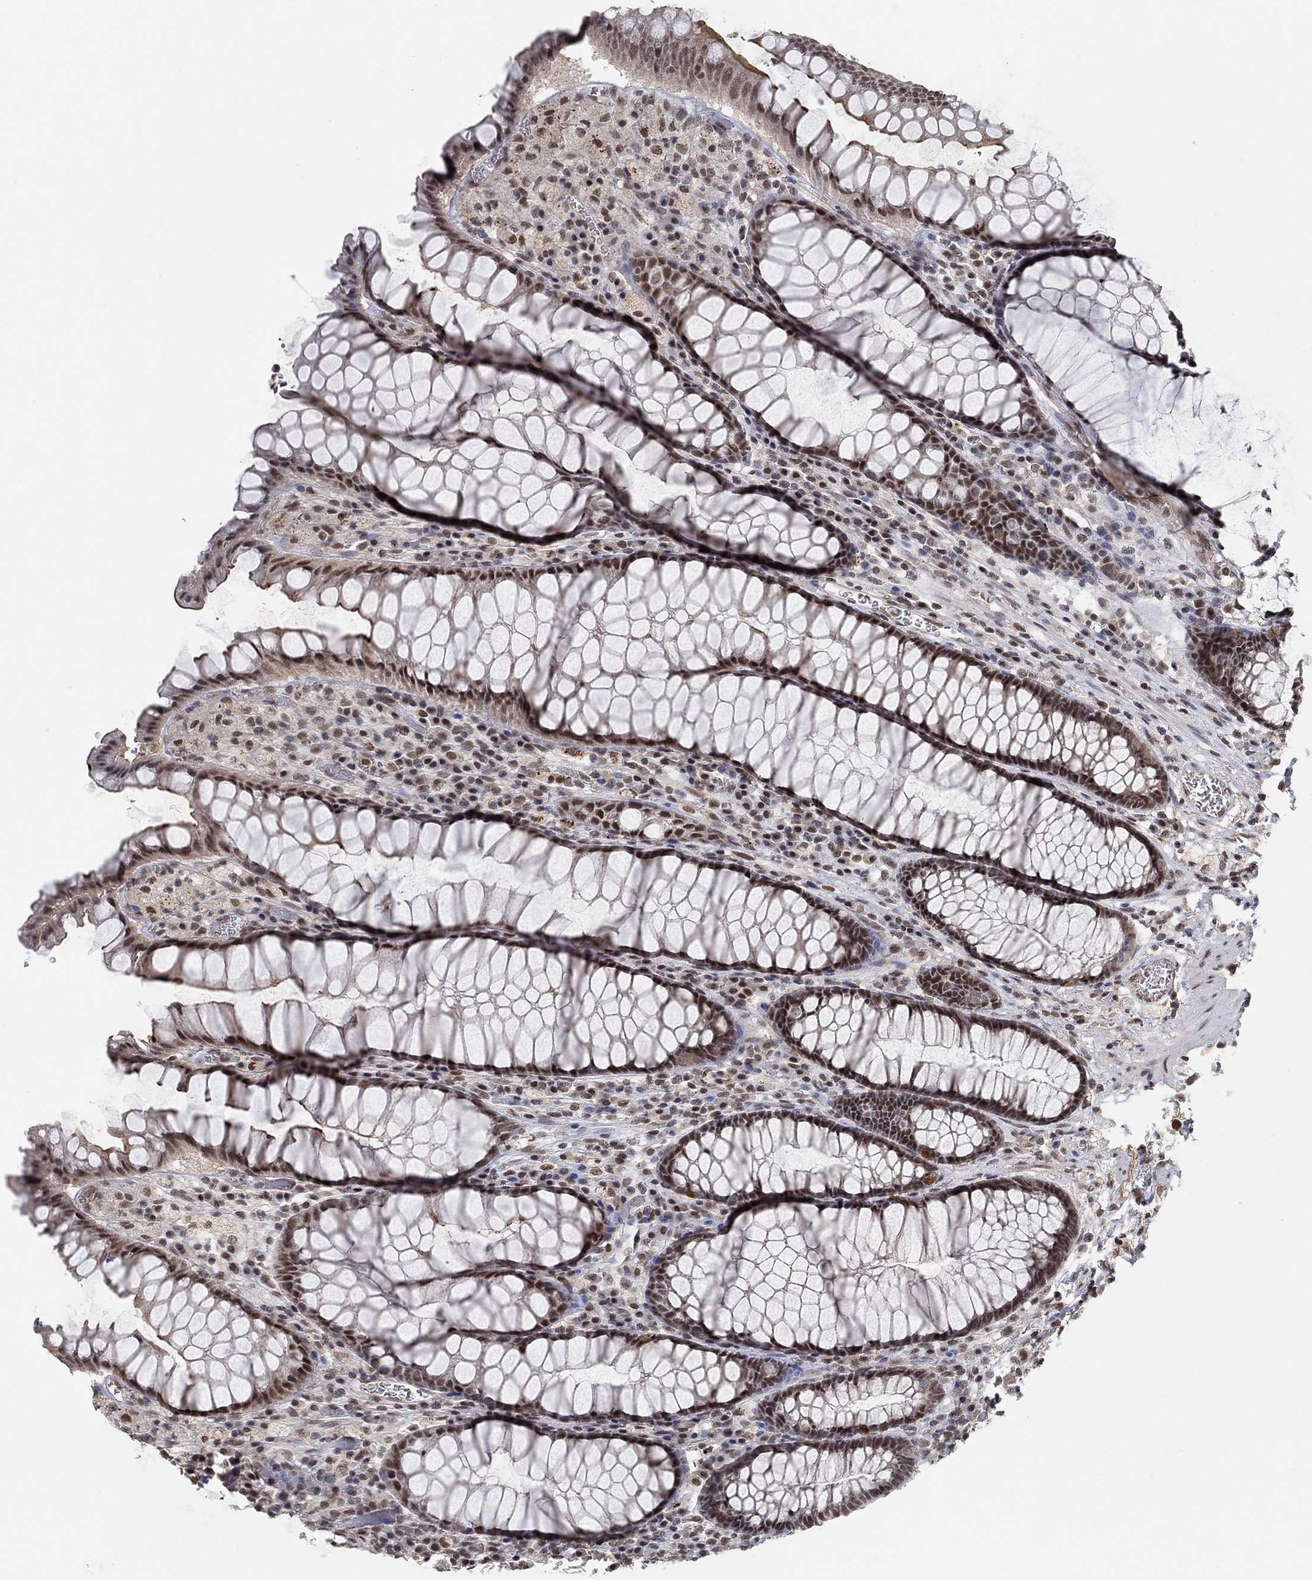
{"staining": {"intensity": "strong", "quantity": ">75%", "location": "nuclear"}, "tissue": "rectum", "cell_type": "Glandular cells", "image_type": "normal", "snomed": [{"axis": "morphology", "description": "Normal tissue, NOS"}, {"axis": "topography", "description": "Rectum"}], "caption": "Protein expression analysis of normal rectum displays strong nuclear expression in approximately >75% of glandular cells.", "gene": "THAP8", "patient": {"sex": "female", "age": 68}}